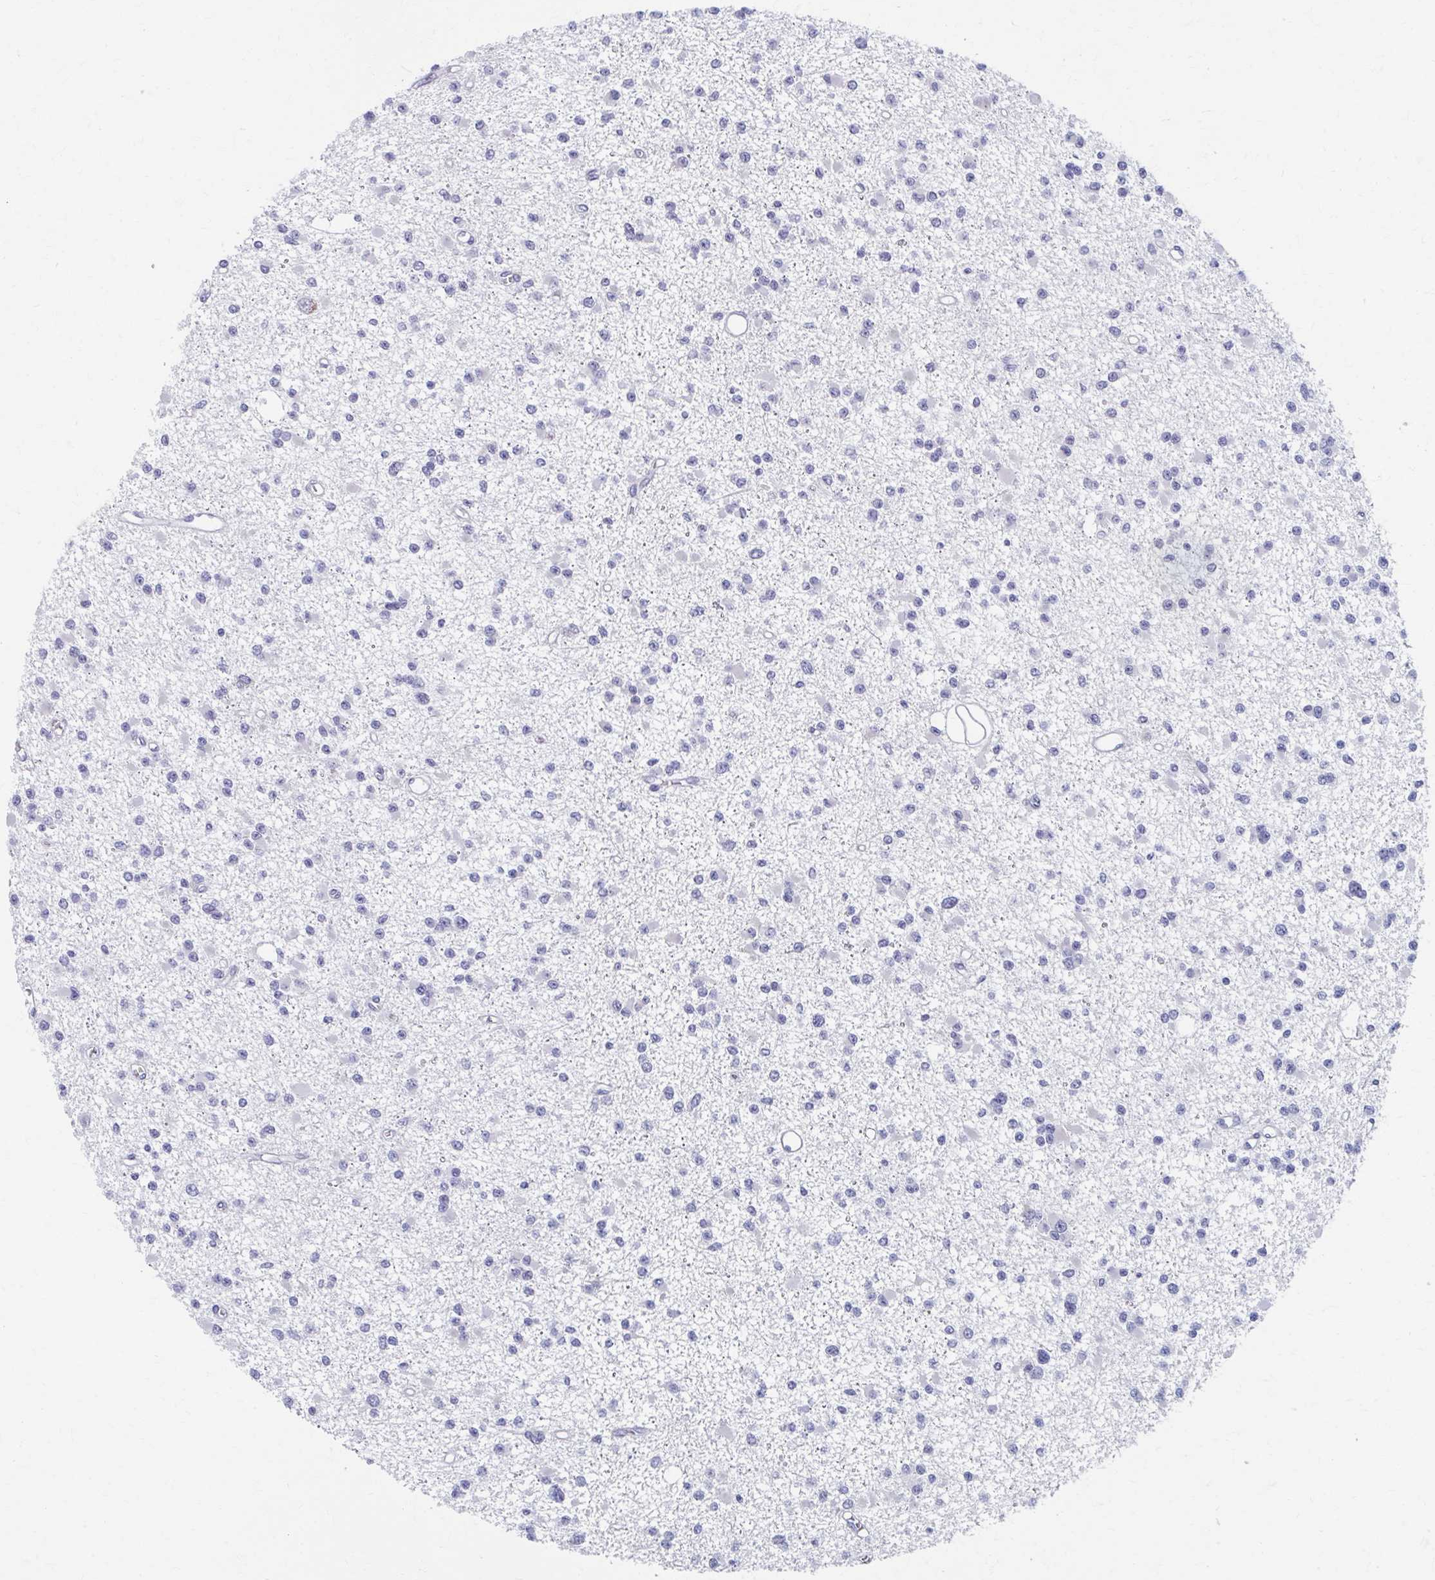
{"staining": {"intensity": "negative", "quantity": "none", "location": "none"}, "tissue": "glioma", "cell_type": "Tumor cells", "image_type": "cancer", "snomed": [{"axis": "morphology", "description": "Glioma, malignant, Low grade"}, {"axis": "topography", "description": "Brain"}], "caption": "Malignant glioma (low-grade) stained for a protein using IHC exhibits no staining tumor cells.", "gene": "OLFM2", "patient": {"sex": "female", "age": 22}}